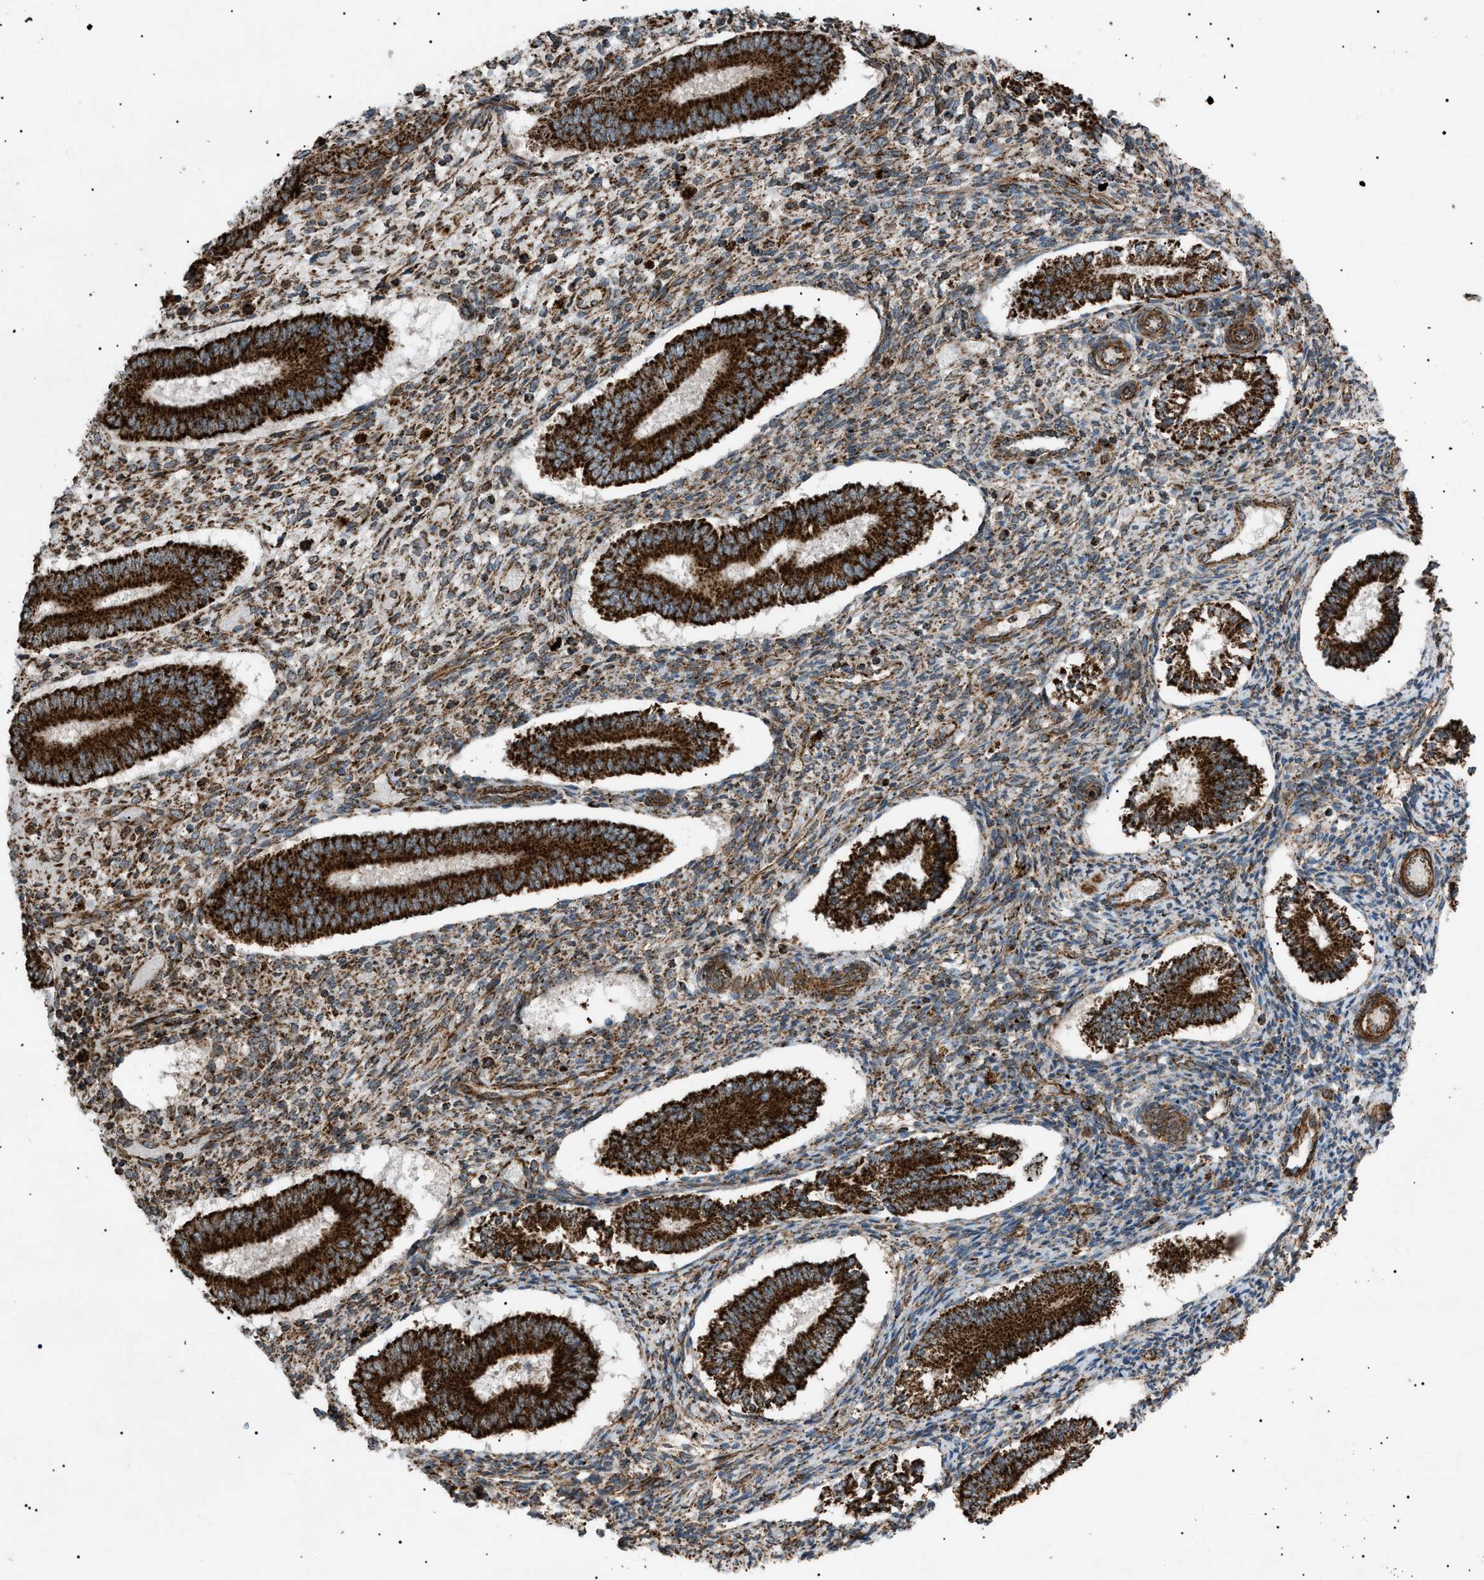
{"staining": {"intensity": "strong", "quantity": "25%-75%", "location": "cytoplasmic/membranous"}, "tissue": "endometrium", "cell_type": "Cells in endometrial stroma", "image_type": "normal", "snomed": [{"axis": "morphology", "description": "Normal tissue, NOS"}, {"axis": "topography", "description": "Endometrium"}], "caption": "High-magnification brightfield microscopy of unremarkable endometrium stained with DAB (brown) and counterstained with hematoxylin (blue). cells in endometrial stroma exhibit strong cytoplasmic/membranous positivity is present in approximately25%-75% of cells.", "gene": "C1GALT1C1", "patient": {"sex": "female", "age": 42}}